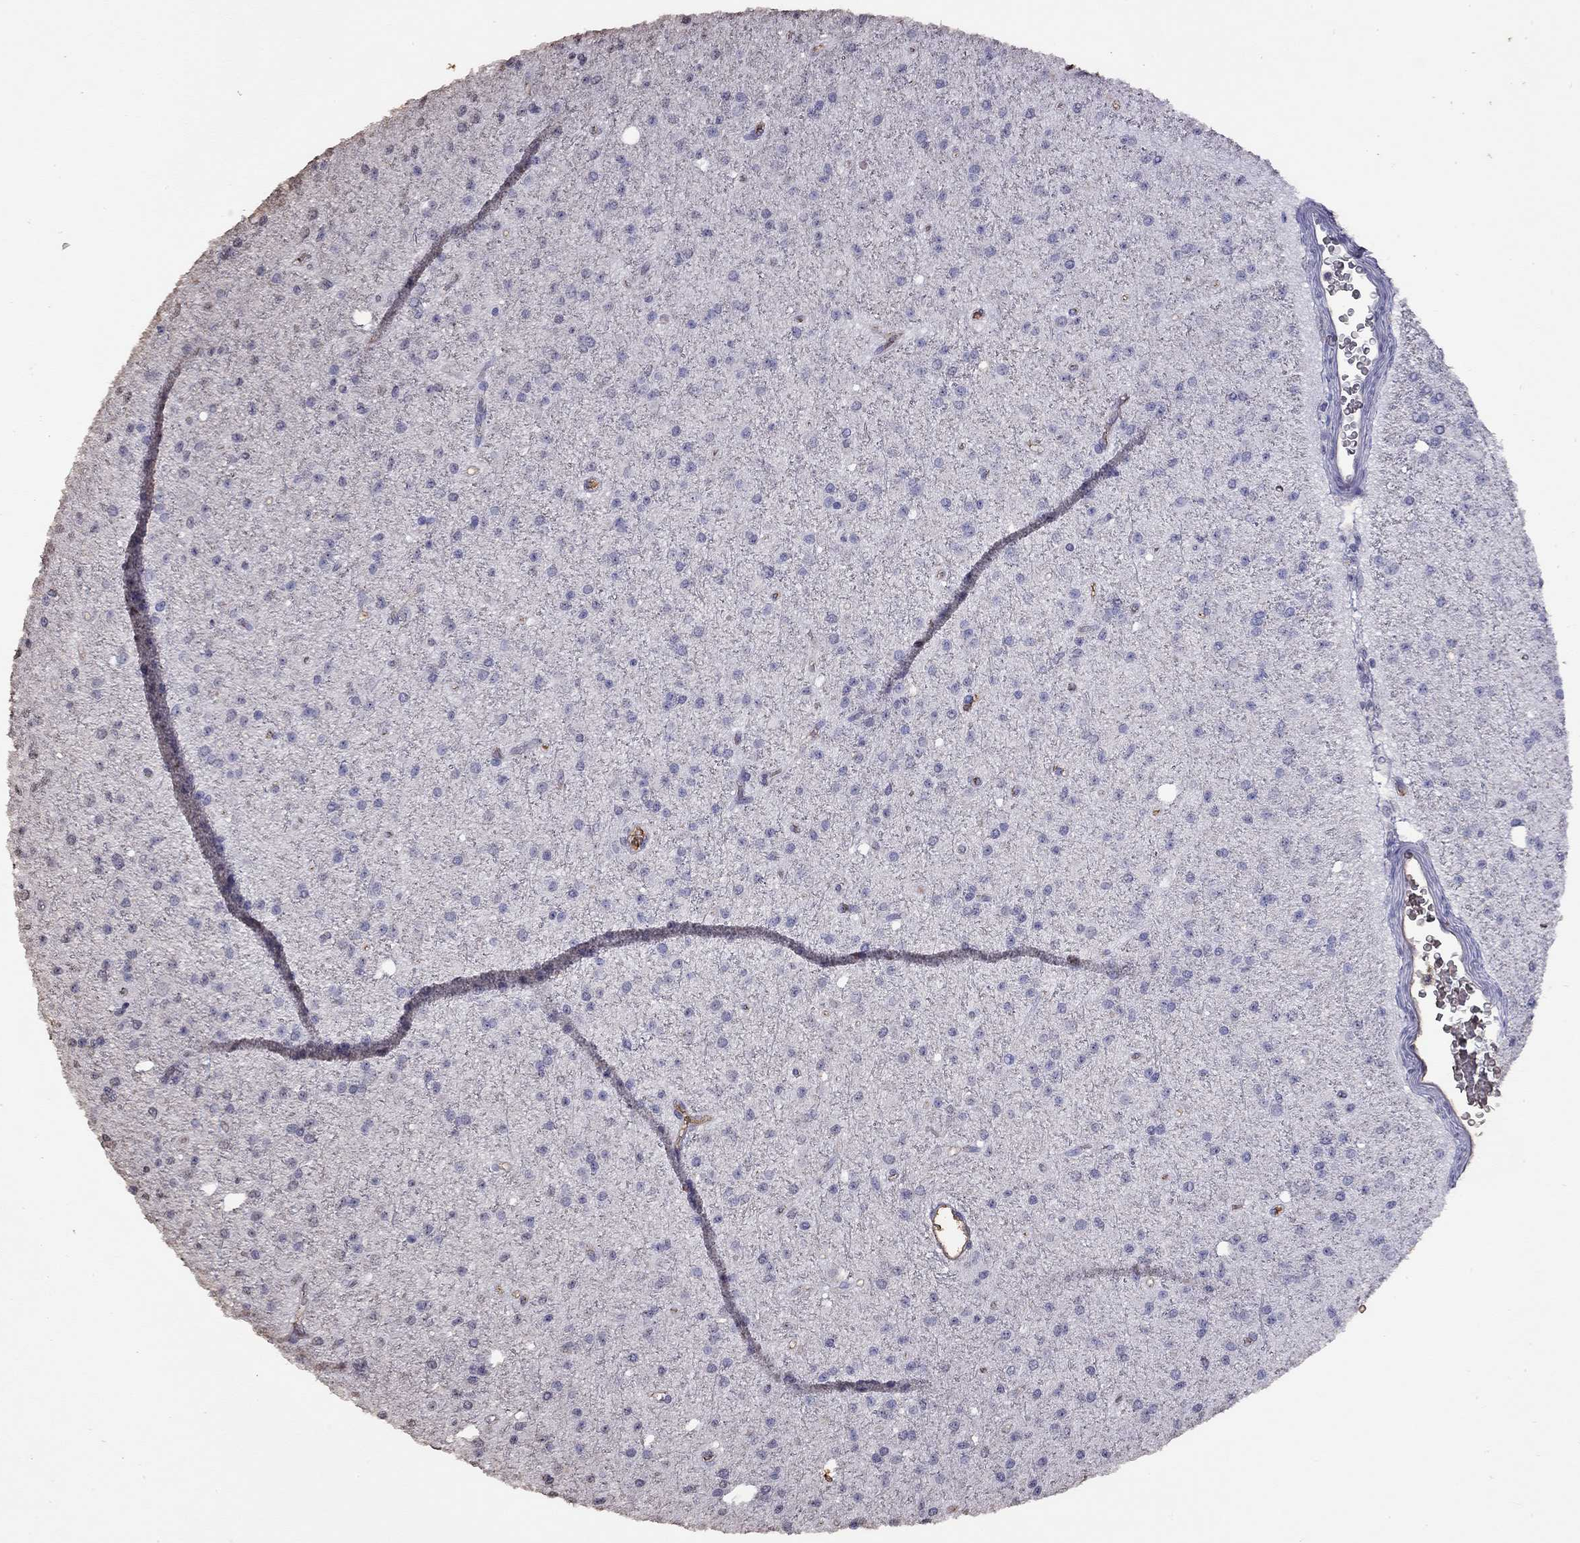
{"staining": {"intensity": "negative", "quantity": "none", "location": "none"}, "tissue": "glioma", "cell_type": "Tumor cells", "image_type": "cancer", "snomed": [{"axis": "morphology", "description": "Glioma, malignant, Low grade"}, {"axis": "topography", "description": "Brain"}], "caption": "Low-grade glioma (malignant) was stained to show a protein in brown. There is no significant expression in tumor cells.", "gene": "SUN3", "patient": {"sex": "male", "age": 27}}